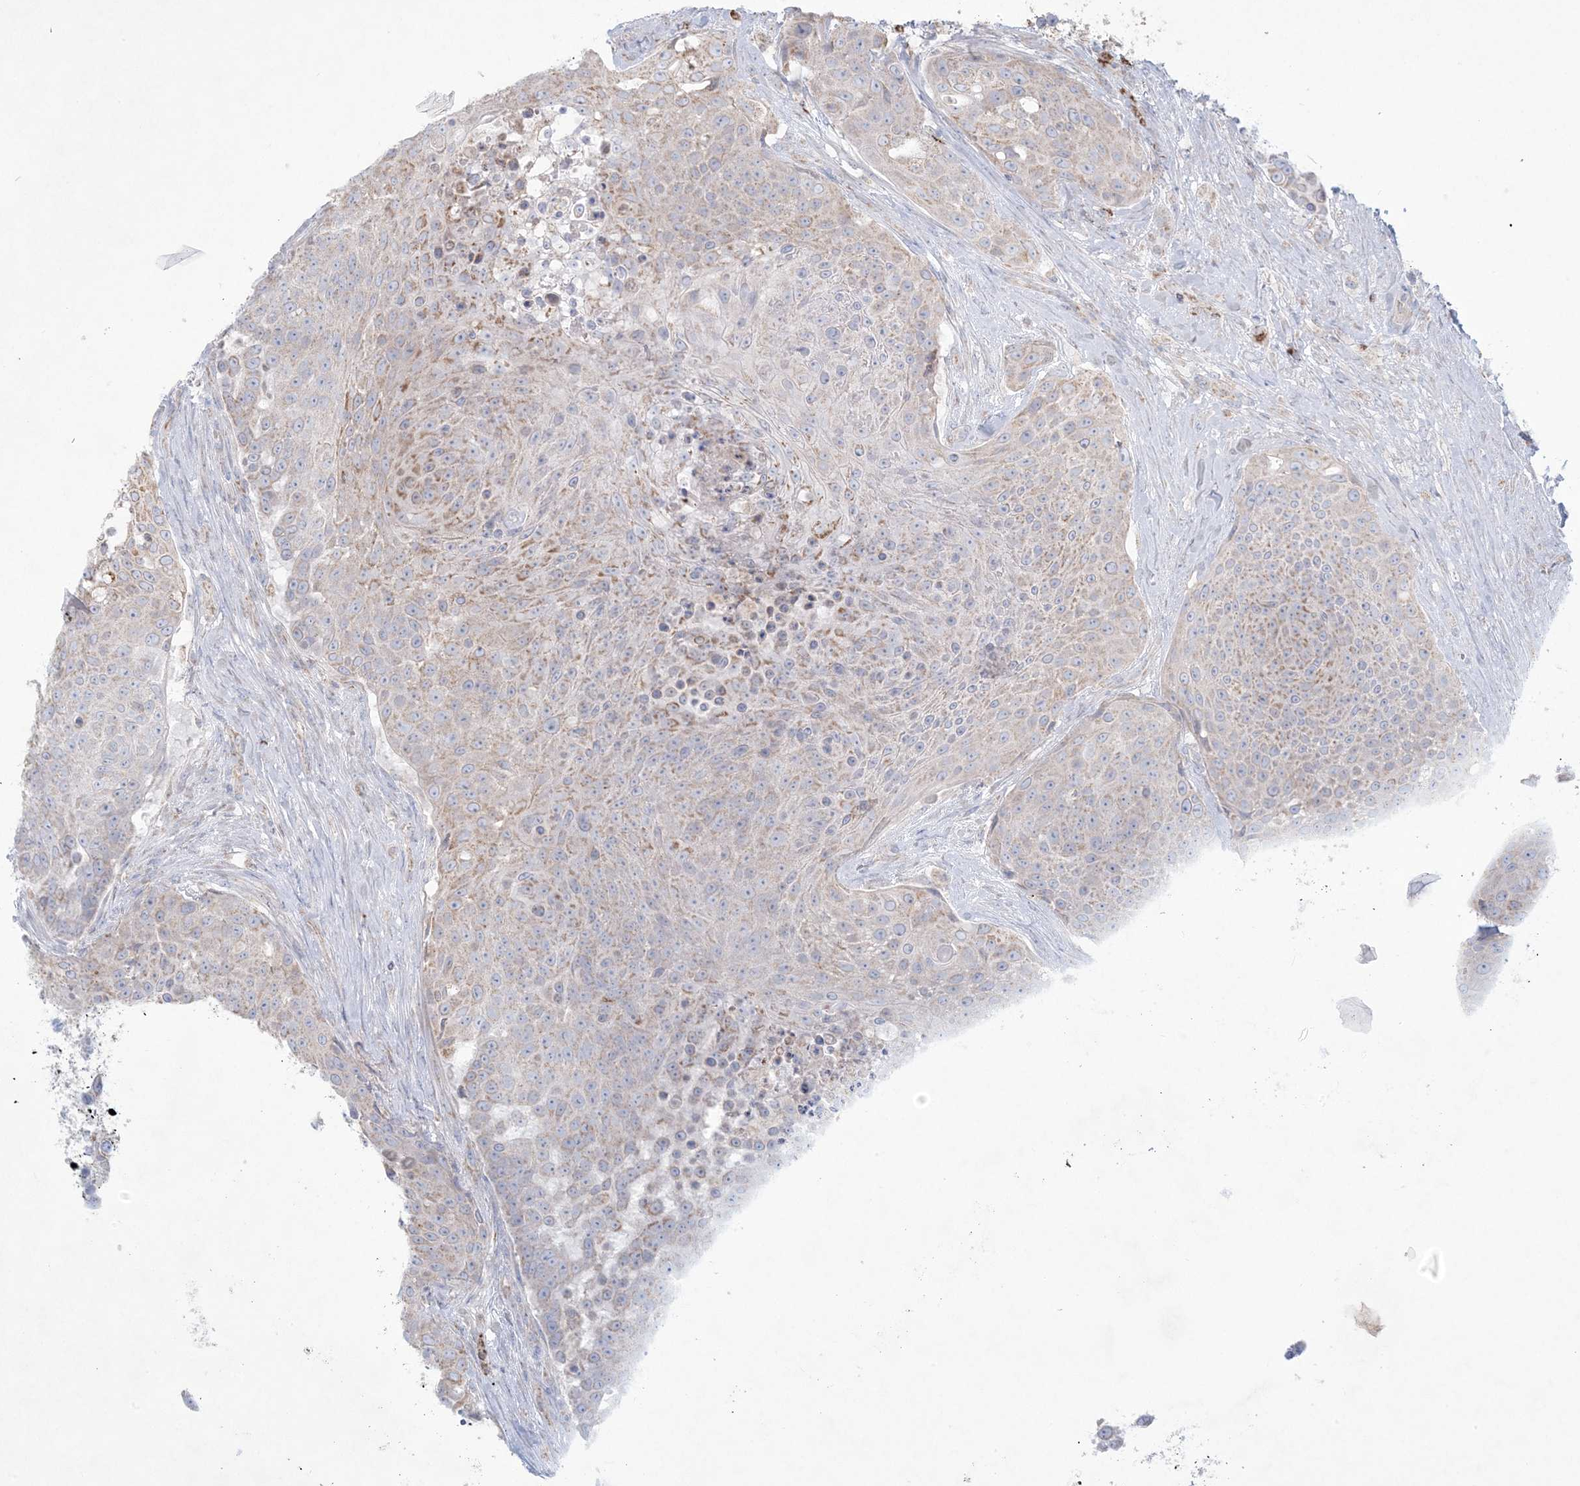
{"staining": {"intensity": "moderate", "quantity": "25%-75%", "location": "cytoplasmic/membranous"}, "tissue": "urothelial cancer", "cell_type": "Tumor cells", "image_type": "cancer", "snomed": [{"axis": "morphology", "description": "Urothelial carcinoma, High grade"}, {"axis": "topography", "description": "Urinary bladder"}], "caption": "This histopathology image displays immunohistochemistry (IHC) staining of human urothelial cancer, with medium moderate cytoplasmic/membranous positivity in about 25%-75% of tumor cells.", "gene": "KCTD6", "patient": {"sex": "female", "age": 63}}